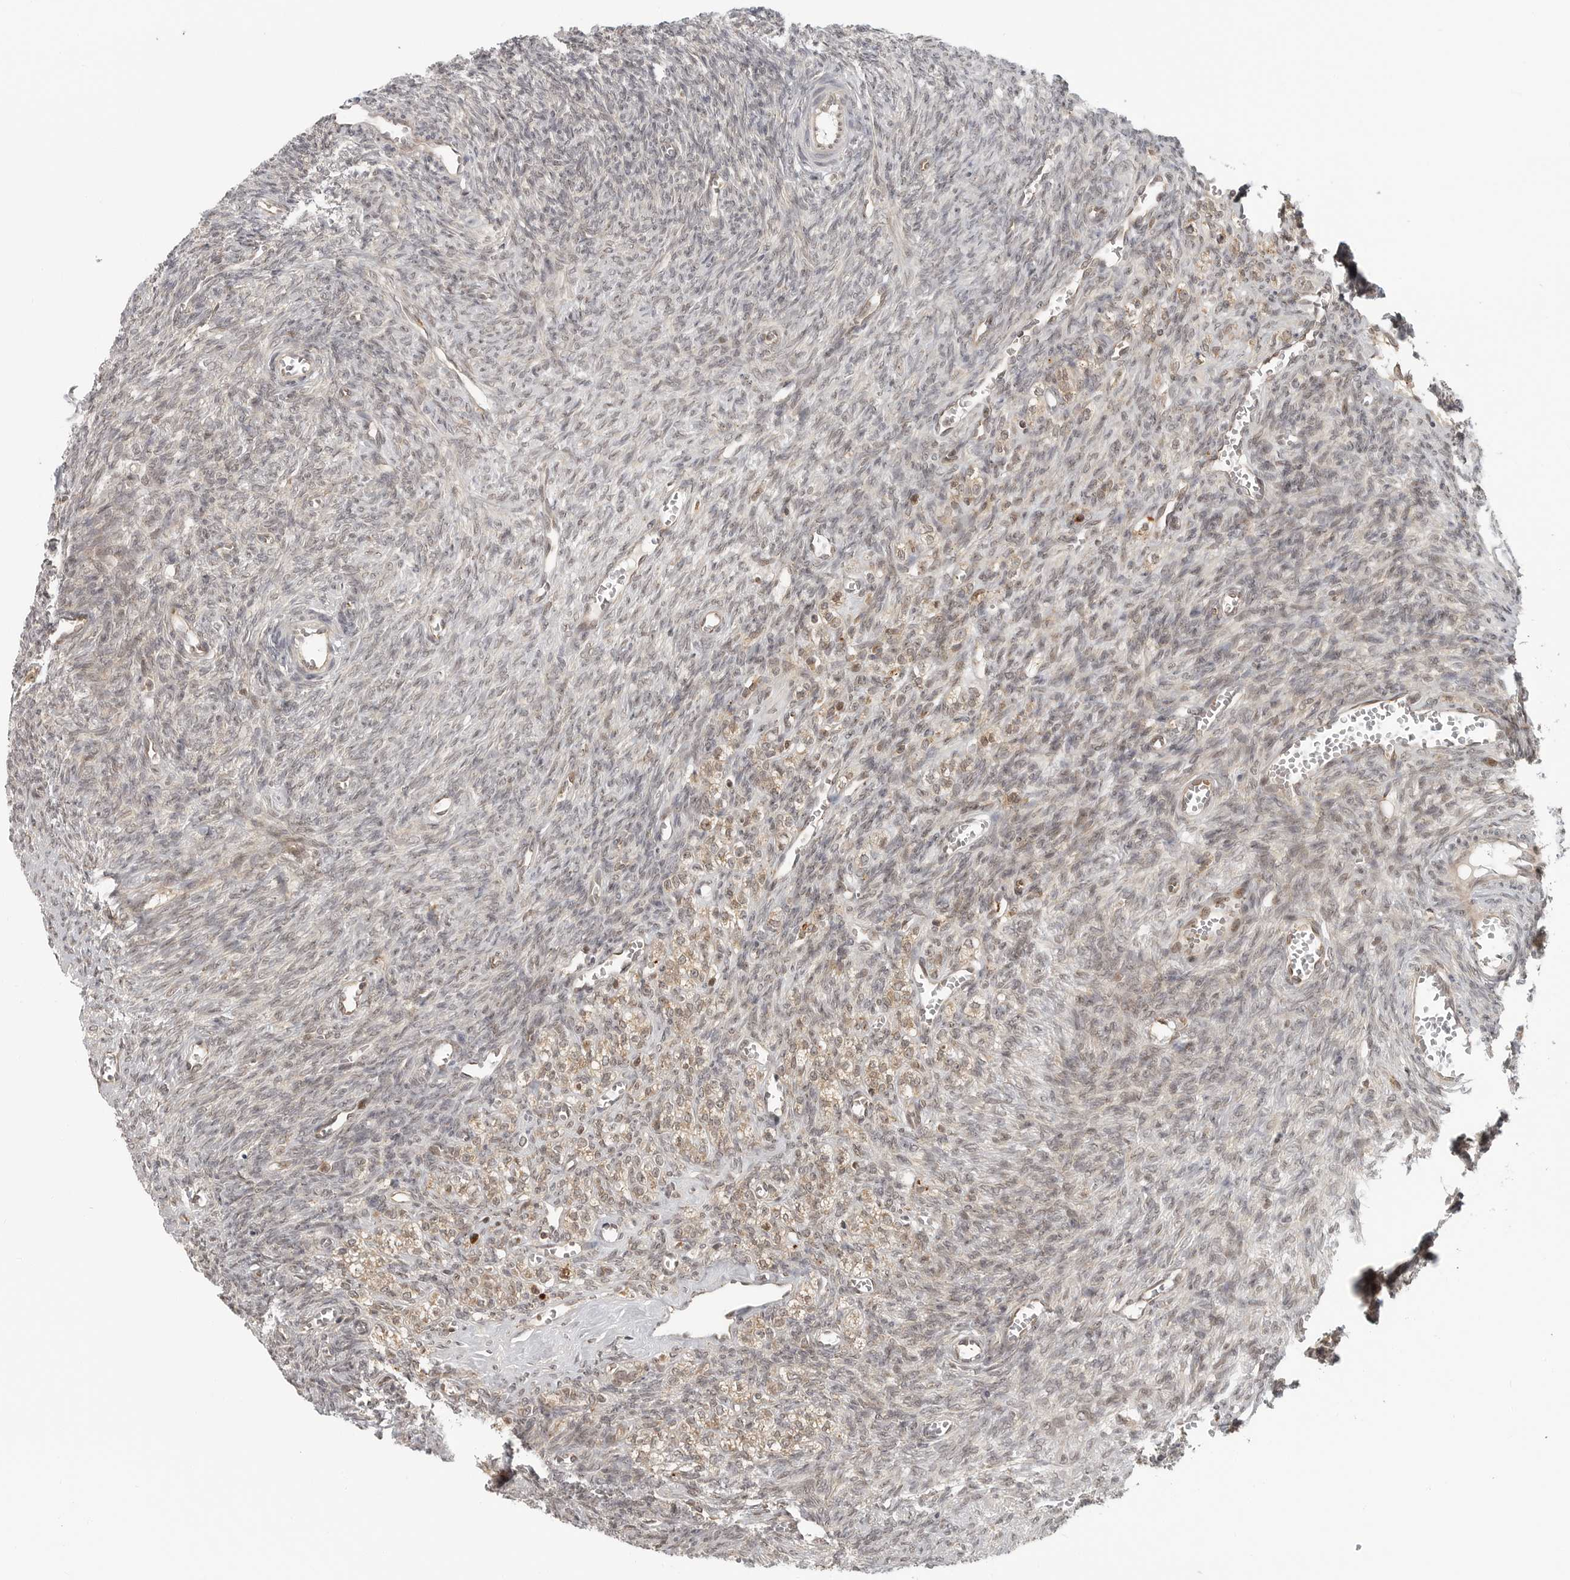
{"staining": {"intensity": "strong", "quantity": "<25%", "location": "cytoplasmic/membranous"}, "tissue": "ovary", "cell_type": "Ovarian stroma cells", "image_type": "normal", "snomed": [{"axis": "morphology", "description": "Normal tissue, NOS"}, {"axis": "topography", "description": "Ovary"}], "caption": "Immunohistochemistry (IHC) micrograph of normal ovary: ovary stained using immunohistochemistry demonstrates medium levels of strong protein expression localized specifically in the cytoplasmic/membranous of ovarian stroma cells, appearing as a cytoplasmic/membranous brown color.", "gene": "COPA", "patient": {"sex": "female", "age": 27}}